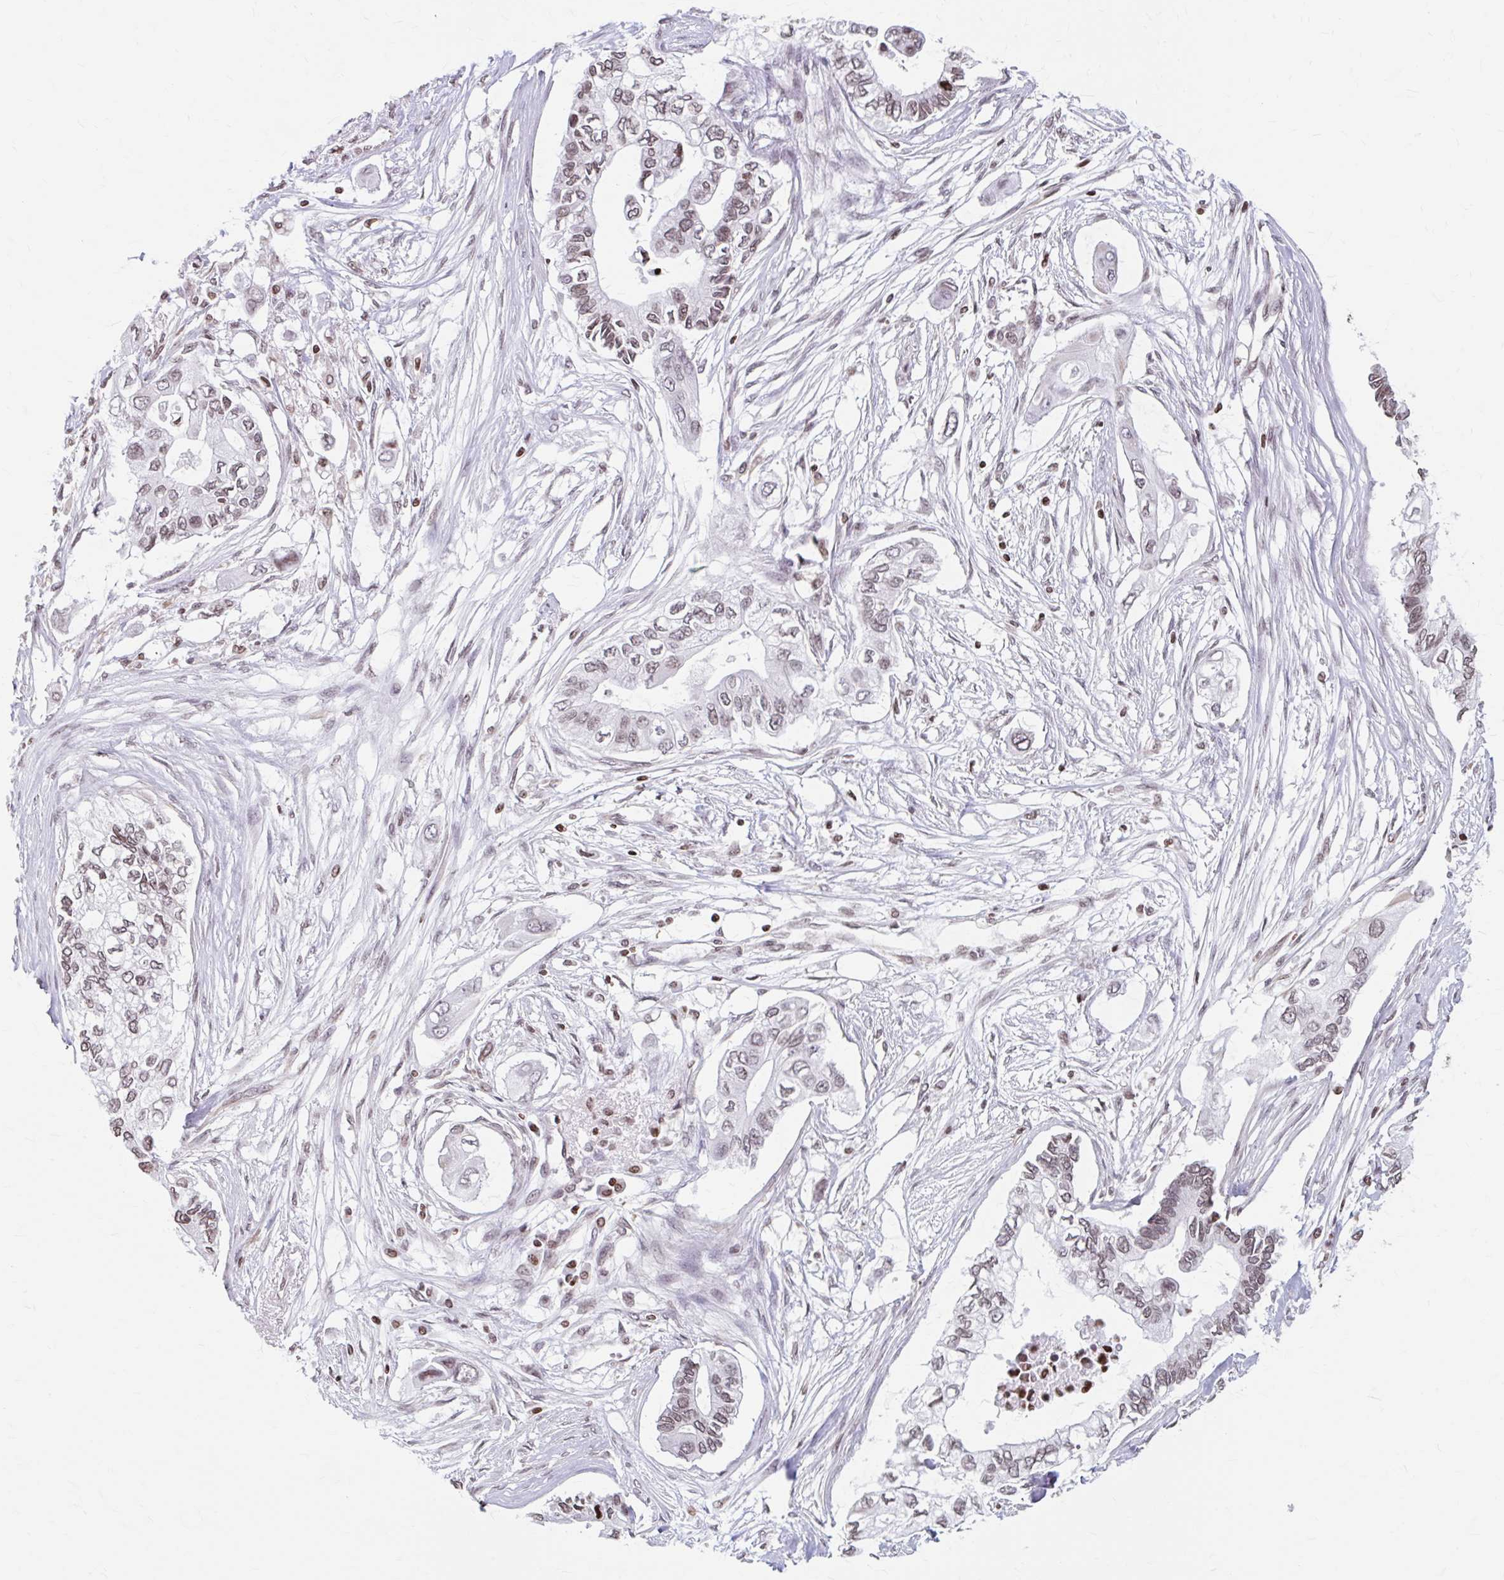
{"staining": {"intensity": "weak", "quantity": ">75%", "location": "nuclear"}, "tissue": "pancreatic cancer", "cell_type": "Tumor cells", "image_type": "cancer", "snomed": [{"axis": "morphology", "description": "Adenocarcinoma, NOS"}, {"axis": "topography", "description": "Pancreas"}], "caption": "Immunohistochemistry (IHC) image of neoplastic tissue: adenocarcinoma (pancreatic) stained using IHC shows low levels of weak protein expression localized specifically in the nuclear of tumor cells, appearing as a nuclear brown color.", "gene": "ORC3", "patient": {"sex": "female", "age": 63}}